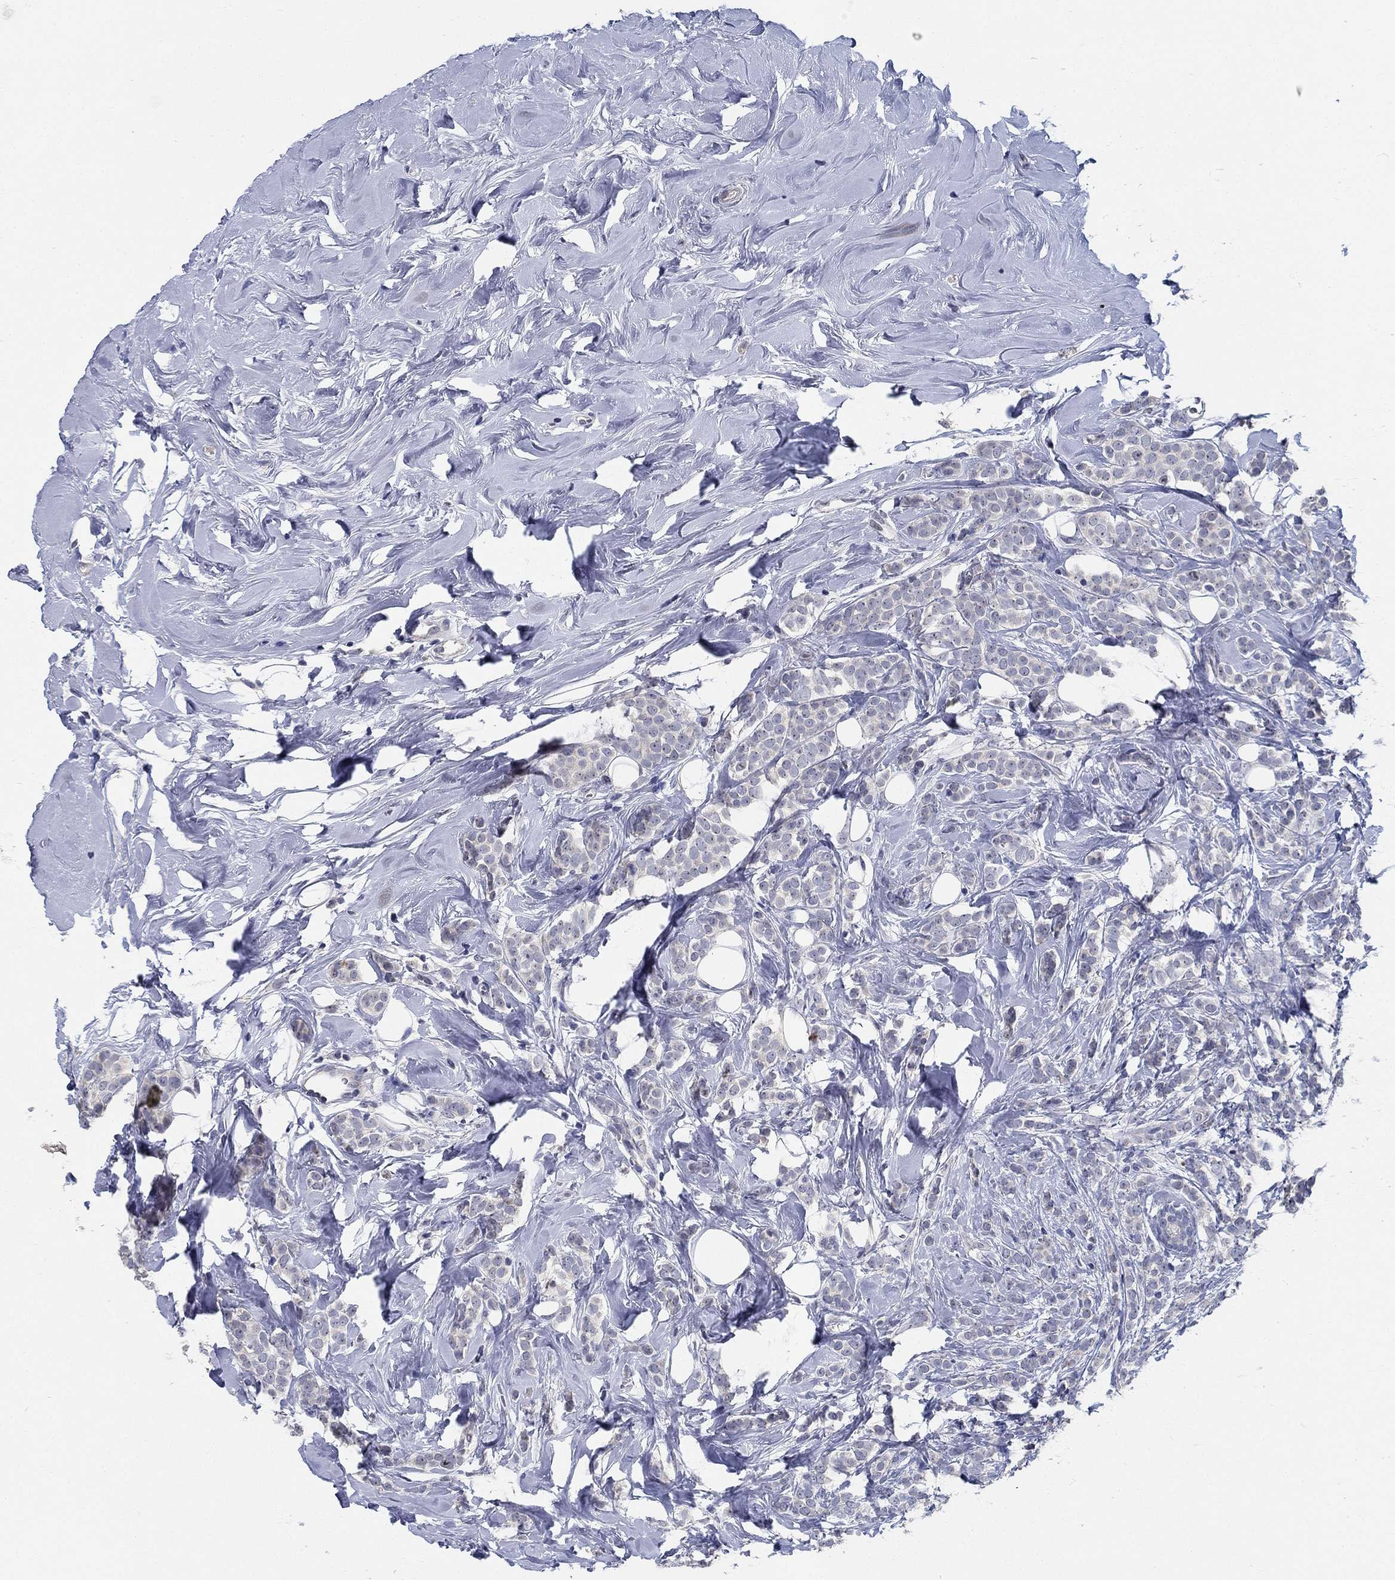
{"staining": {"intensity": "negative", "quantity": "none", "location": "none"}, "tissue": "breast cancer", "cell_type": "Tumor cells", "image_type": "cancer", "snomed": [{"axis": "morphology", "description": "Lobular carcinoma"}, {"axis": "topography", "description": "Breast"}], "caption": "Breast lobular carcinoma was stained to show a protein in brown. There is no significant expression in tumor cells.", "gene": "SMIM18", "patient": {"sex": "female", "age": 49}}